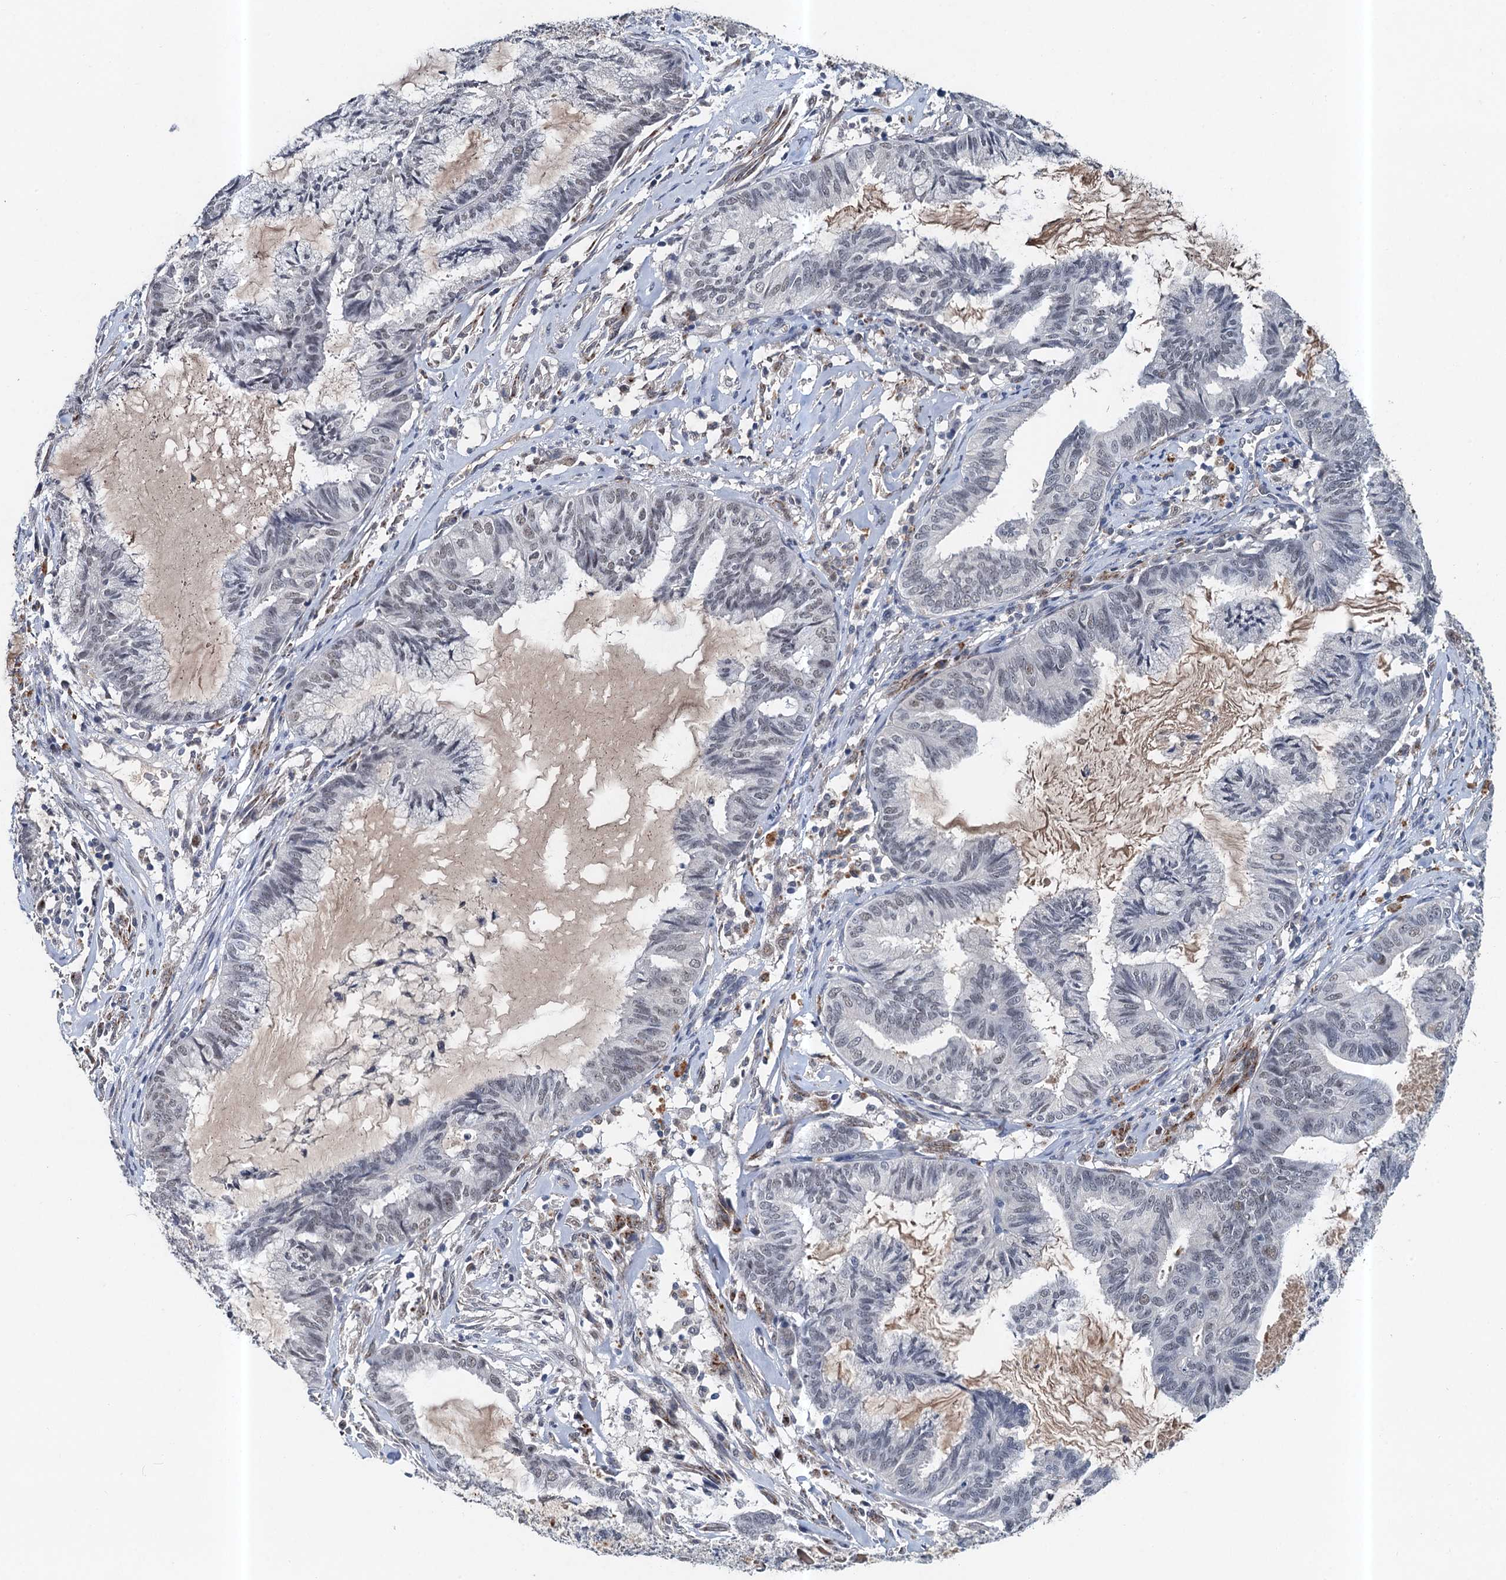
{"staining": {"intensity": "weak", "quantity": "<25%", "location": "nuclear"}, "tissue": "endometrial cancer", "cell_type": "Tumor cells", "image_type": "cancer", "snomed": [{"axis": "morphology", "description": "Adenocarcinoma, NOS"}, {"axis": "topography", "description": "Endometrium"}], "caption": "Immunohistochemistry (IHC) photomicrograph of human endometrial cancer (adenocarcinoma) stained for a protein (brown), which demonstrates no staining in tumor cells.", "gene": "CSTF3", "patient": {"sex": "female", "age": 86}}